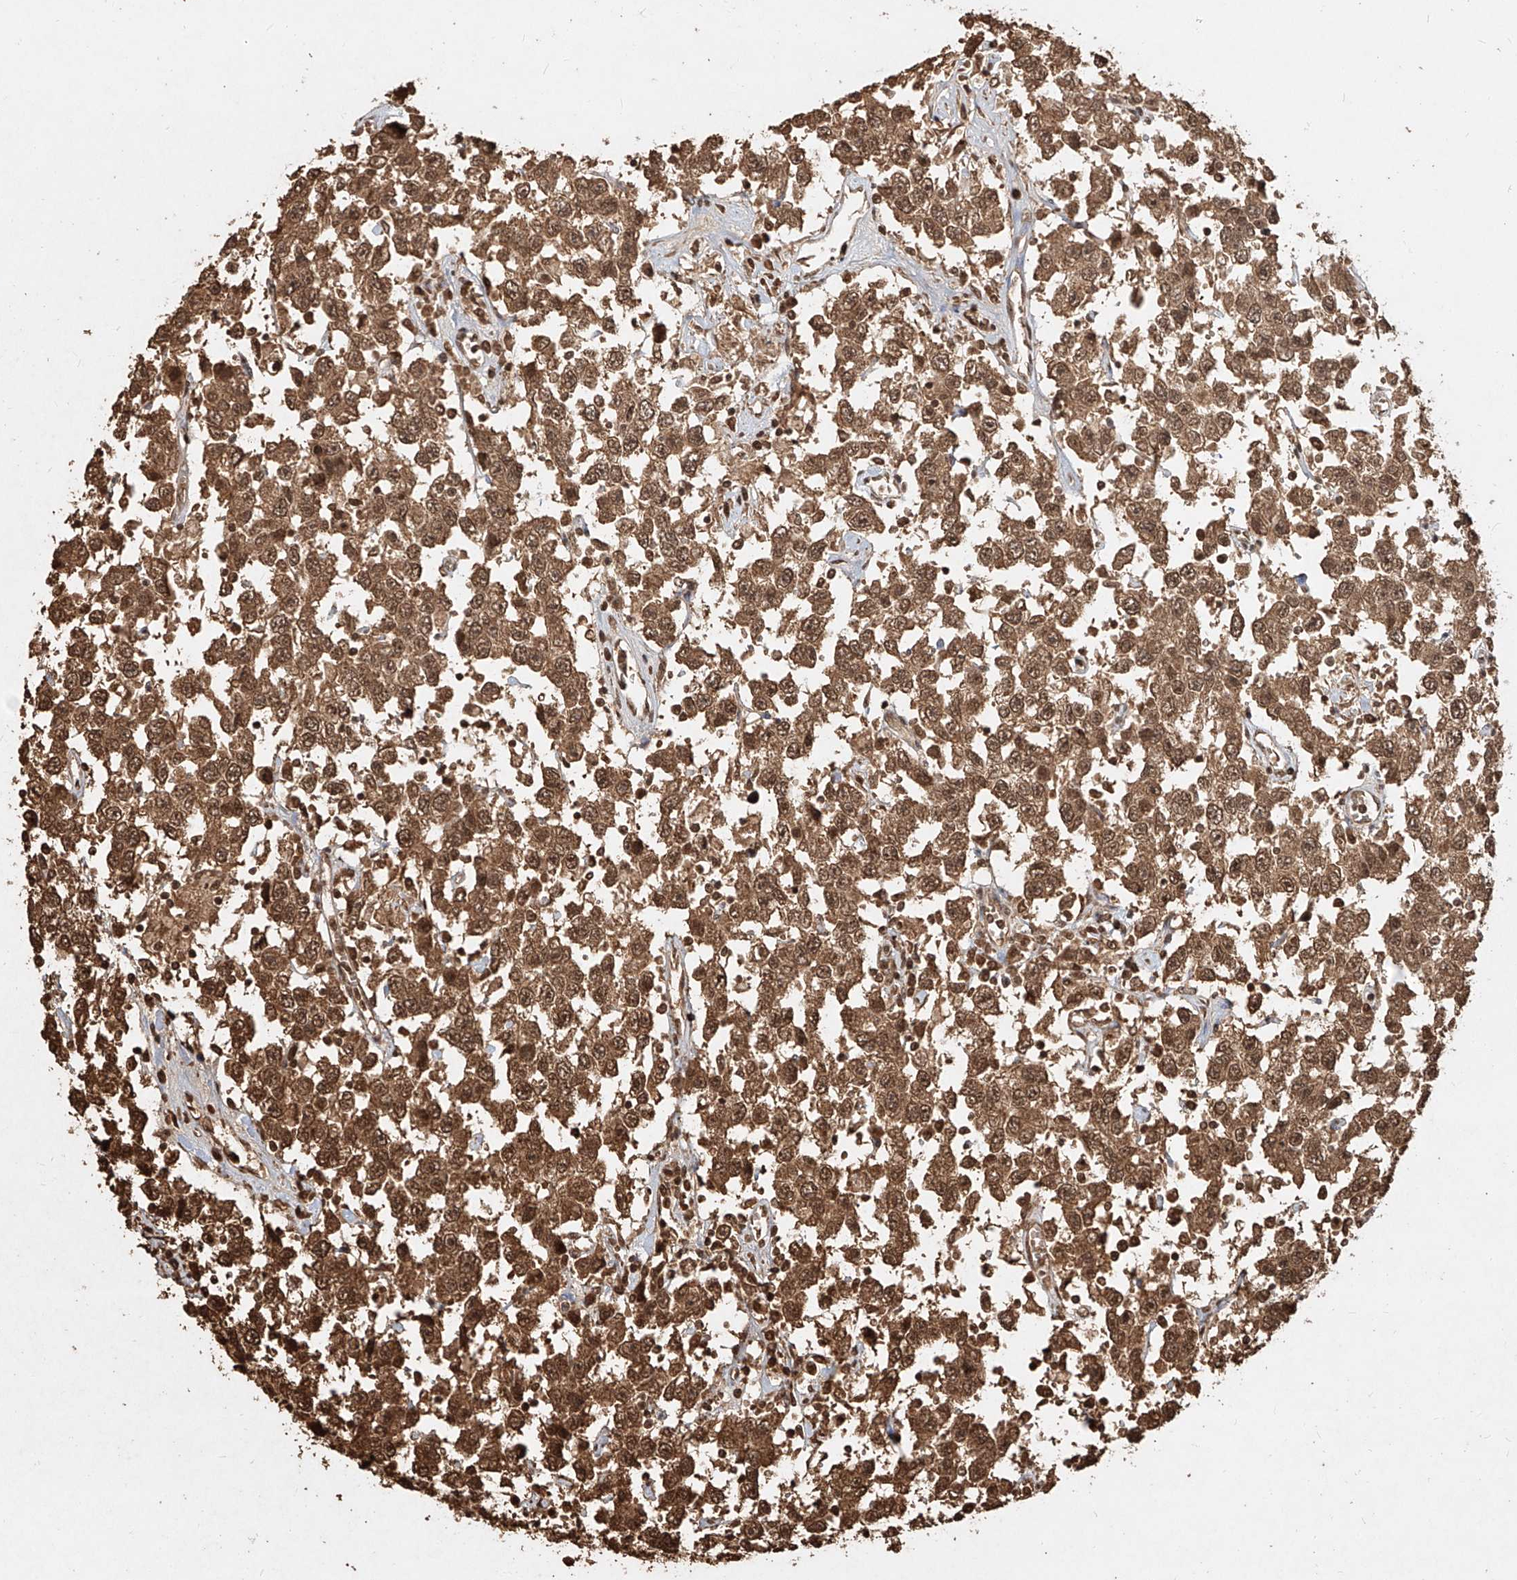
{"staining": {"intensity": "strong", "quantity": ">75%", "location": "cytoplasmic/membranous,nuclear"}, "tissue": "testis cancer", "cell_type": "Tumor cells", "image_type": "cancer", "snomed": [{"axis": "morphology", "description": "Seminoma, NOS"}, {"axis": "topography", "description": "Testis"}], "caption": "Testis cancer stained with IHC exhibits strong cytoplasmic/membranous and nuclear staining in about >75% of tumor cells.", "gene": "UBE2K", "patient": {"sex": "male", "age": 41}}